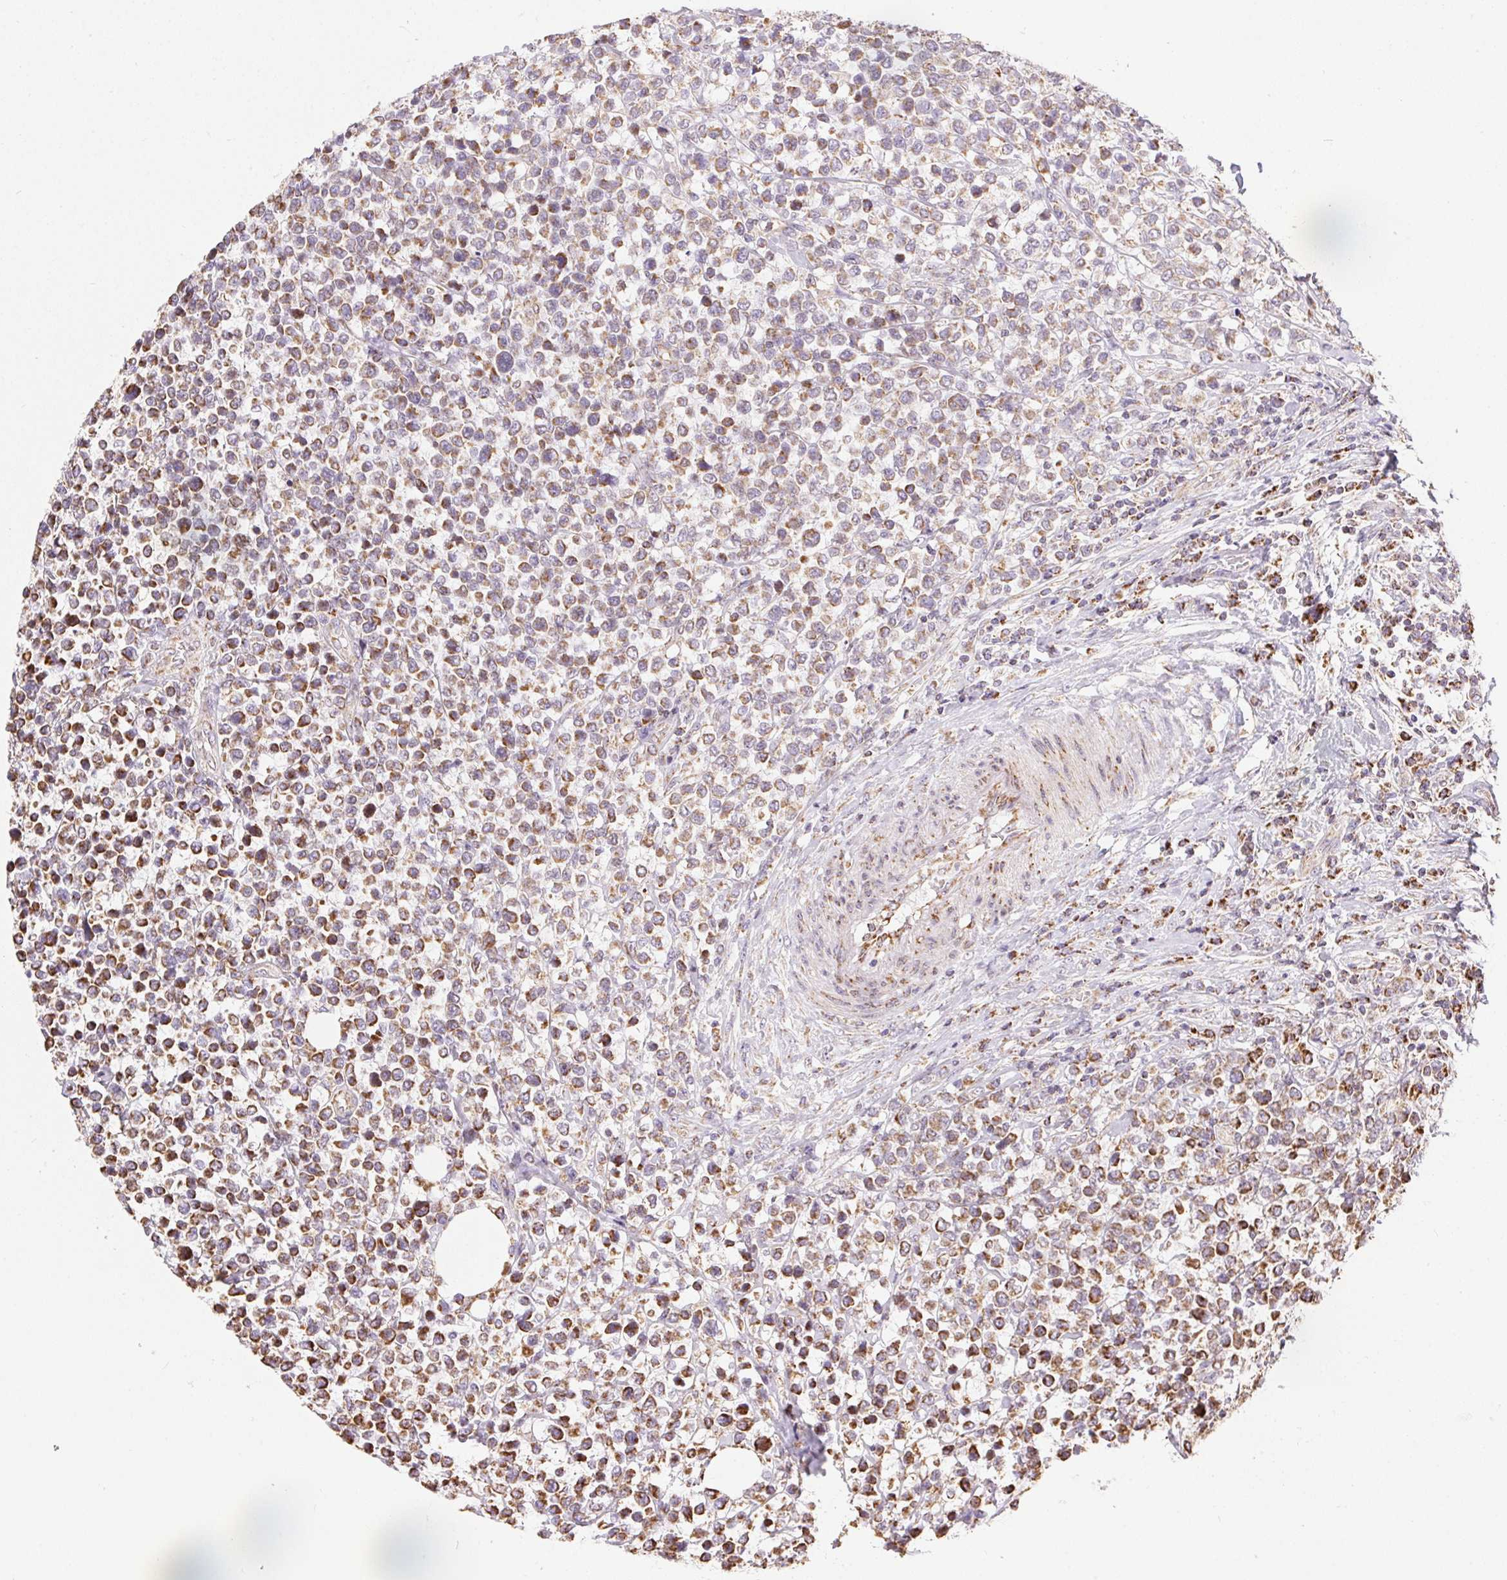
{"staining": {"intensity": "strong", "quantity": ">75%", "location": "cytoplasmic/membranous"}, "tissue": "lymphoma", "cell_type": "Tumor cells", "image_type": "cancer", "snomed": [{"axis": "morphology", "description": "Malignant lymphoma, non-Hodgkin's type, High grade"}, {"axis": "topography", "description": "Soft tissue"}], "caption": "Lymphoma was stained to show a protein in brown. There is high levels of strong cytoplasmic/membranous staining in approximately >75% of tumor cells. Nuclei are stained in blue.", "gene": "MAPK11", "patient": {"sex": "female", "age": 56}}